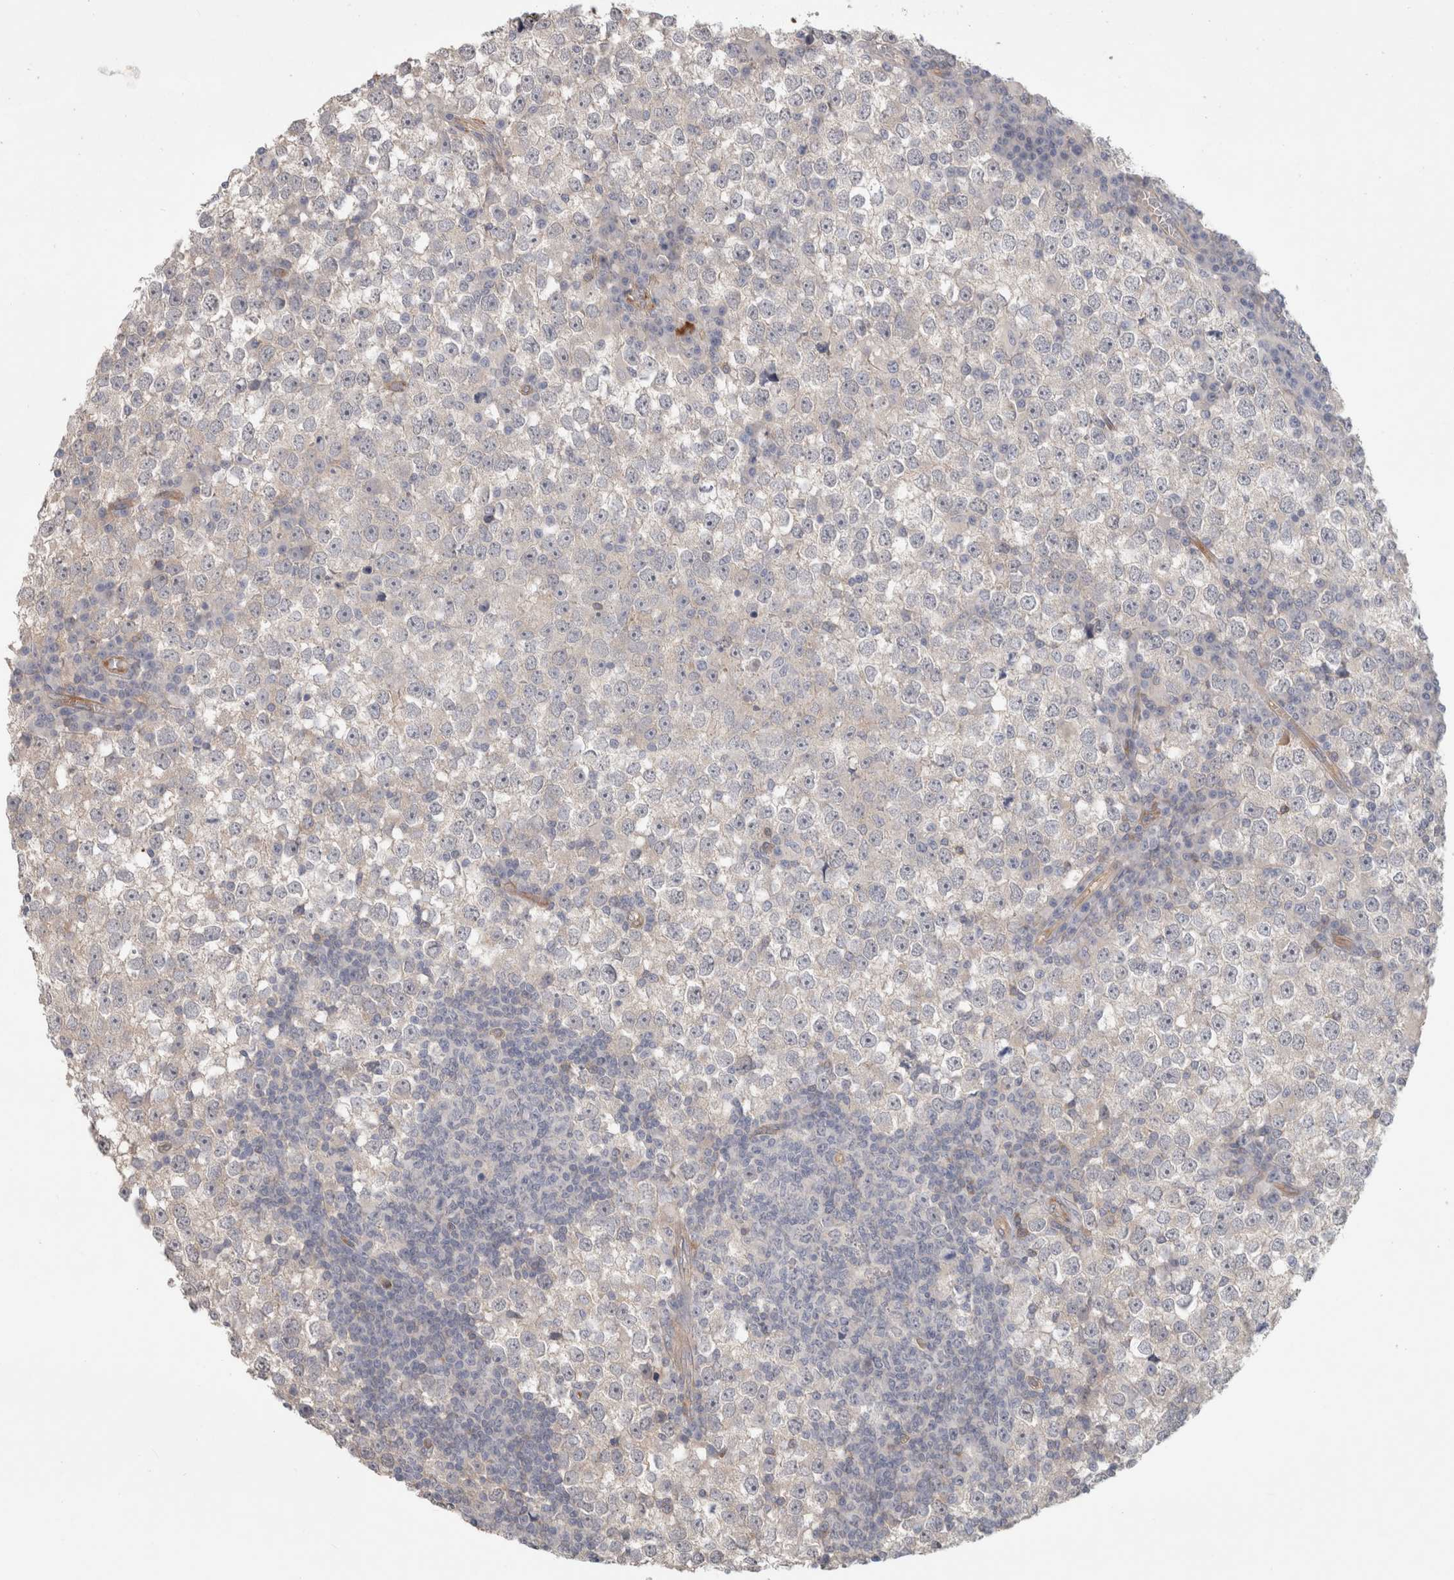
{"staining": {"intensity": "negative", "quantity": "none", "location": "none"}, "tissue": "testis cancer", "cell_type": "Tumor cells", "image_type": "cancer", "snomed": [{"axis": "morphology", "description": "Seminoma, NOS"}, {"axis": "topography", "description": "Testis"}], "caption": "Immunohistochemistry photomicrograph of testis cancer (seminoma) stained for a protein (brown), which reveals no staining in tumor cells. The staining was performed using DAB (3,3'-diaminobenzidine) to visualize the protein expression in brown, while the nuclei were stained in blue with hematoxylin (Magnification: 20x).", "gene": "RASAL2", "patient": {"sex": "male", "age": 65}}